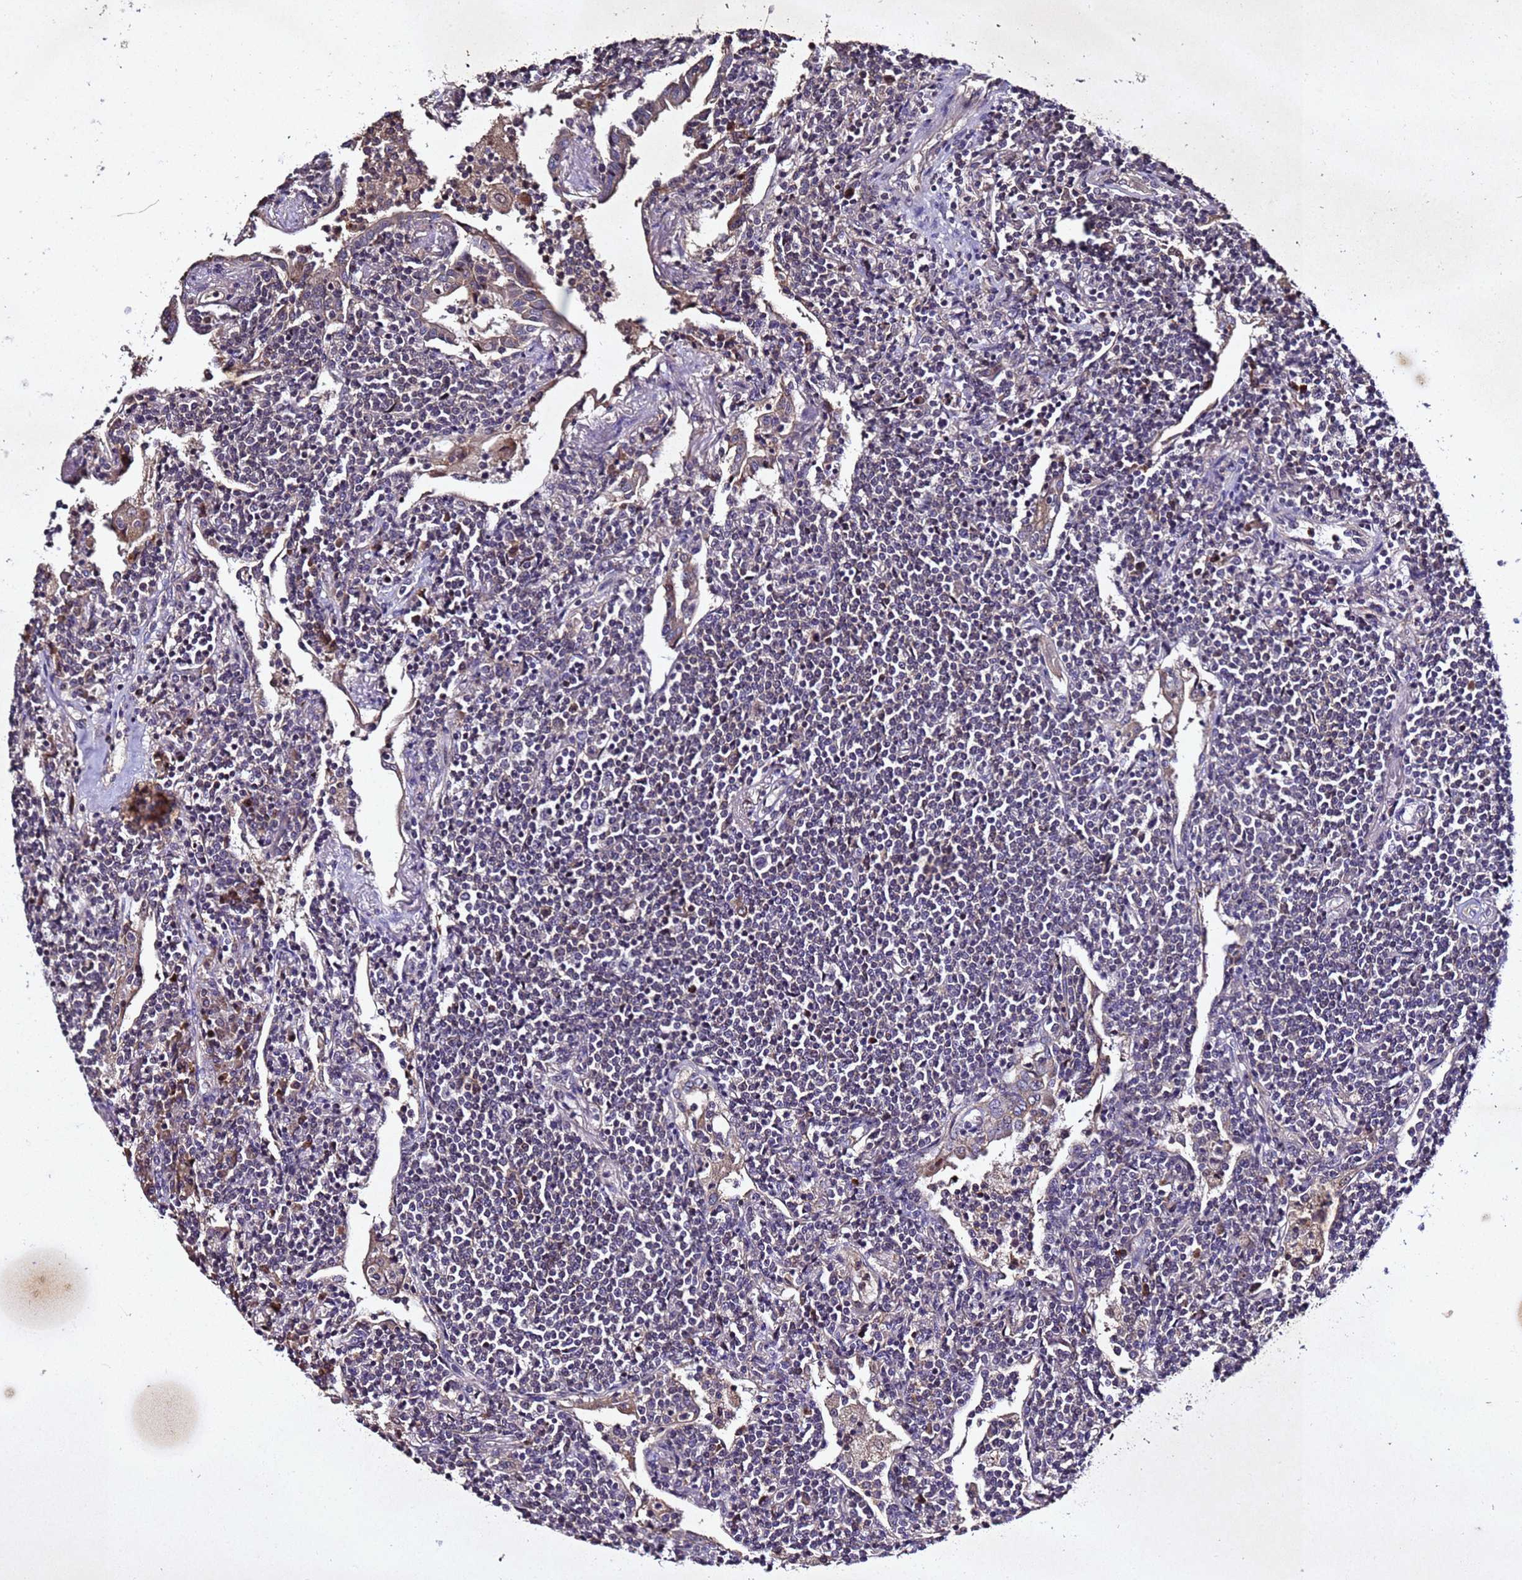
{"staining": {"intensity": "negative", "quantity": "none", "location": "none"}, "tissue": "lymphoma", "cell_type": "Tumor cells", "image_type": "cancer", "snomed": [{"axis": "morphology", "description": "Malignant lymphoma, non-Hodgkin's type, Low grade"}, {"axis": "topography", "description": "Lung"}], "caption": "IHC photomicrograph of lymphoma stained for a protein (brown), which shows no expression in tumor cells.", "gene": "SV2B", "patient": {"sex": "female", "age": 71}}